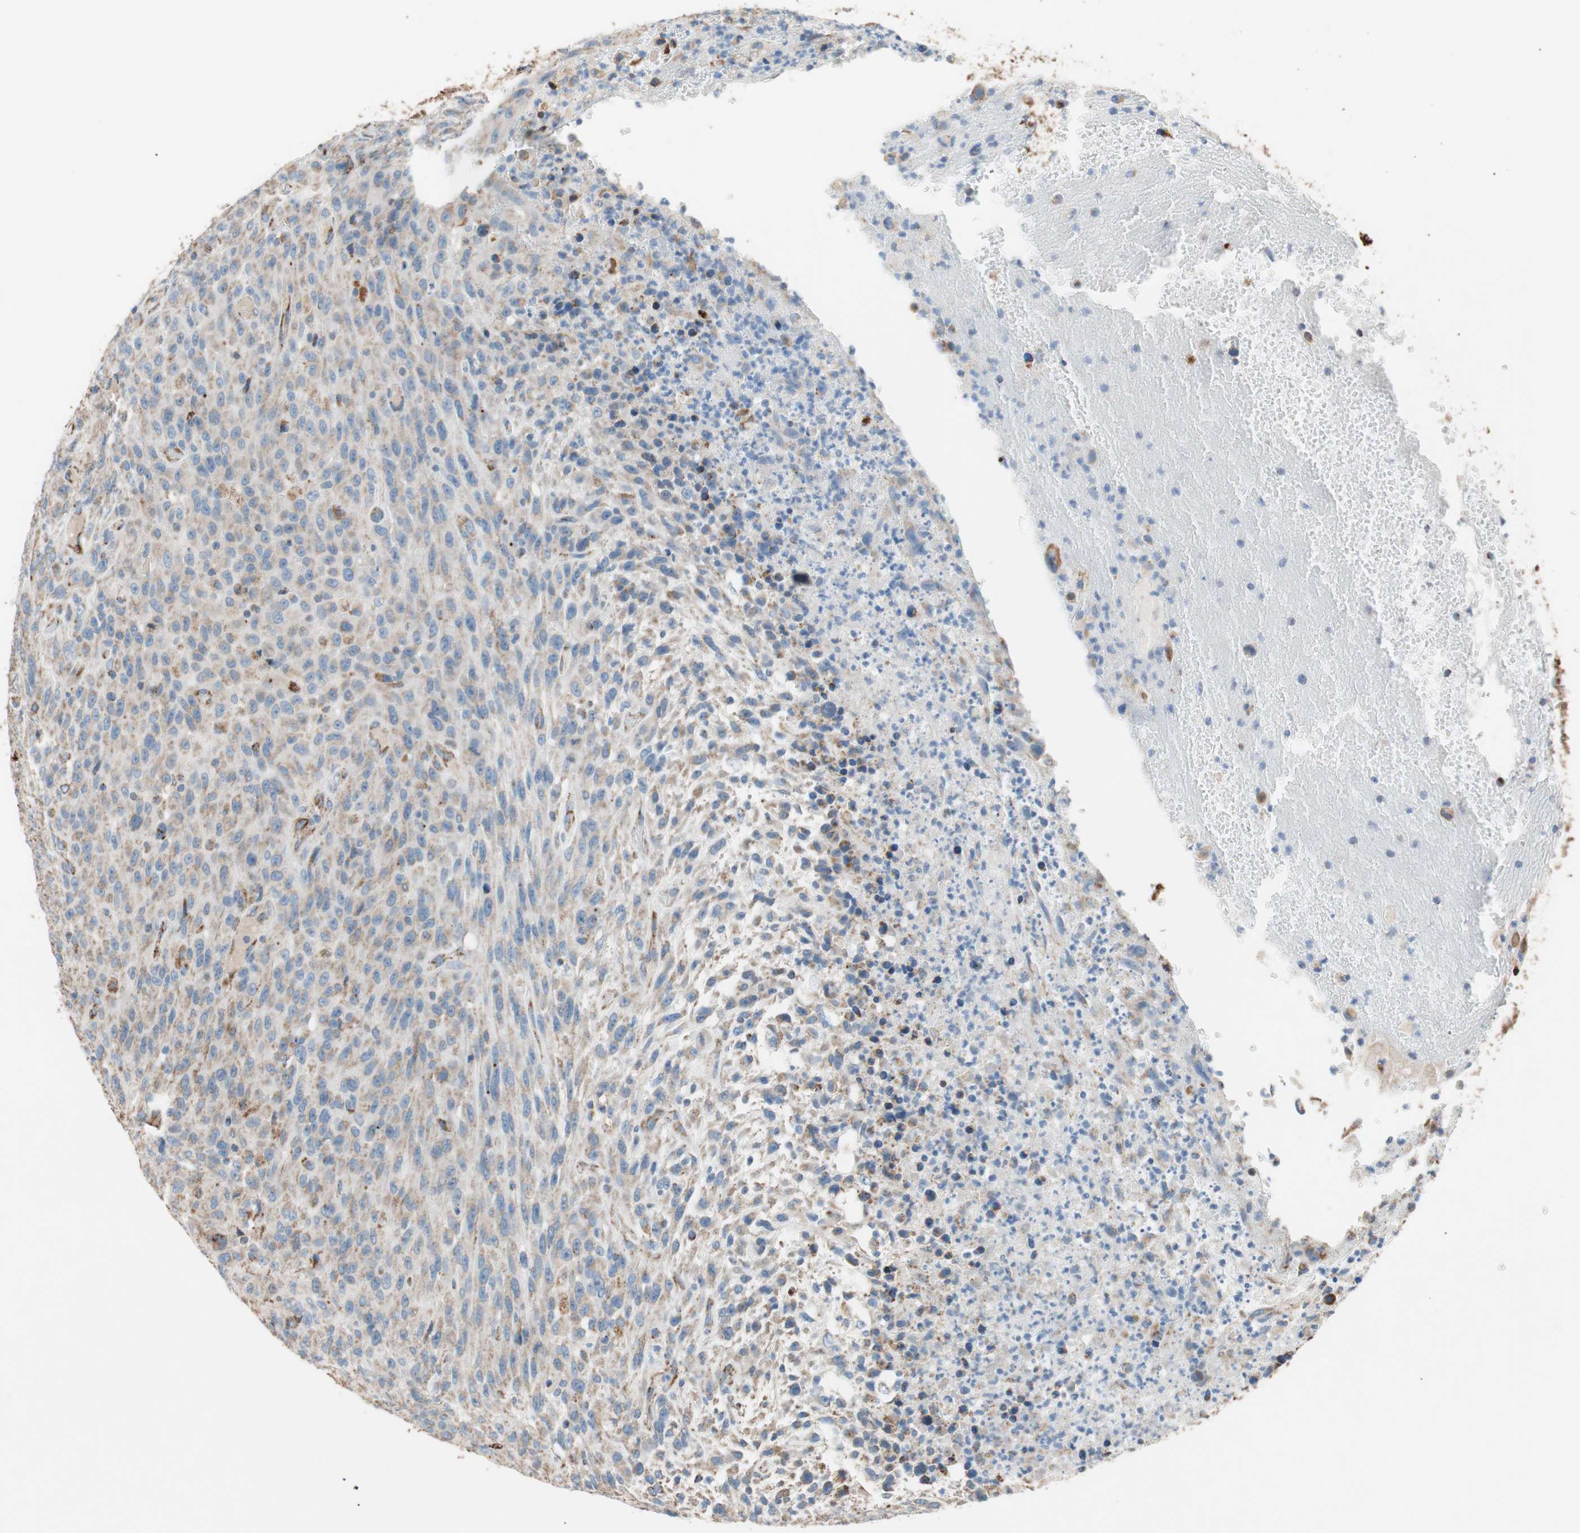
{"staining": {"intensity": "moderate", "quantity": "<25%", "location": "cytoplasmic/membranous"}, "tissue": "urothelial cancer", "cell_type": "Tumor cells", "image_type": "cancer", "snomed": [{"axis": "morphology", "description": "Urothelial carcinoma, High grade"}, {"axis": "topography", "description": "Urinary bladder"}], "caption": "An IHC micrograph of tumor tissue is shown. Protein staining in brown highlights moderate cytoplasmic/membranous positivity in urothelial cancer within tumor cells.", "gene": "PCSK4", "patient": {"sex": "male", "age": 66}}